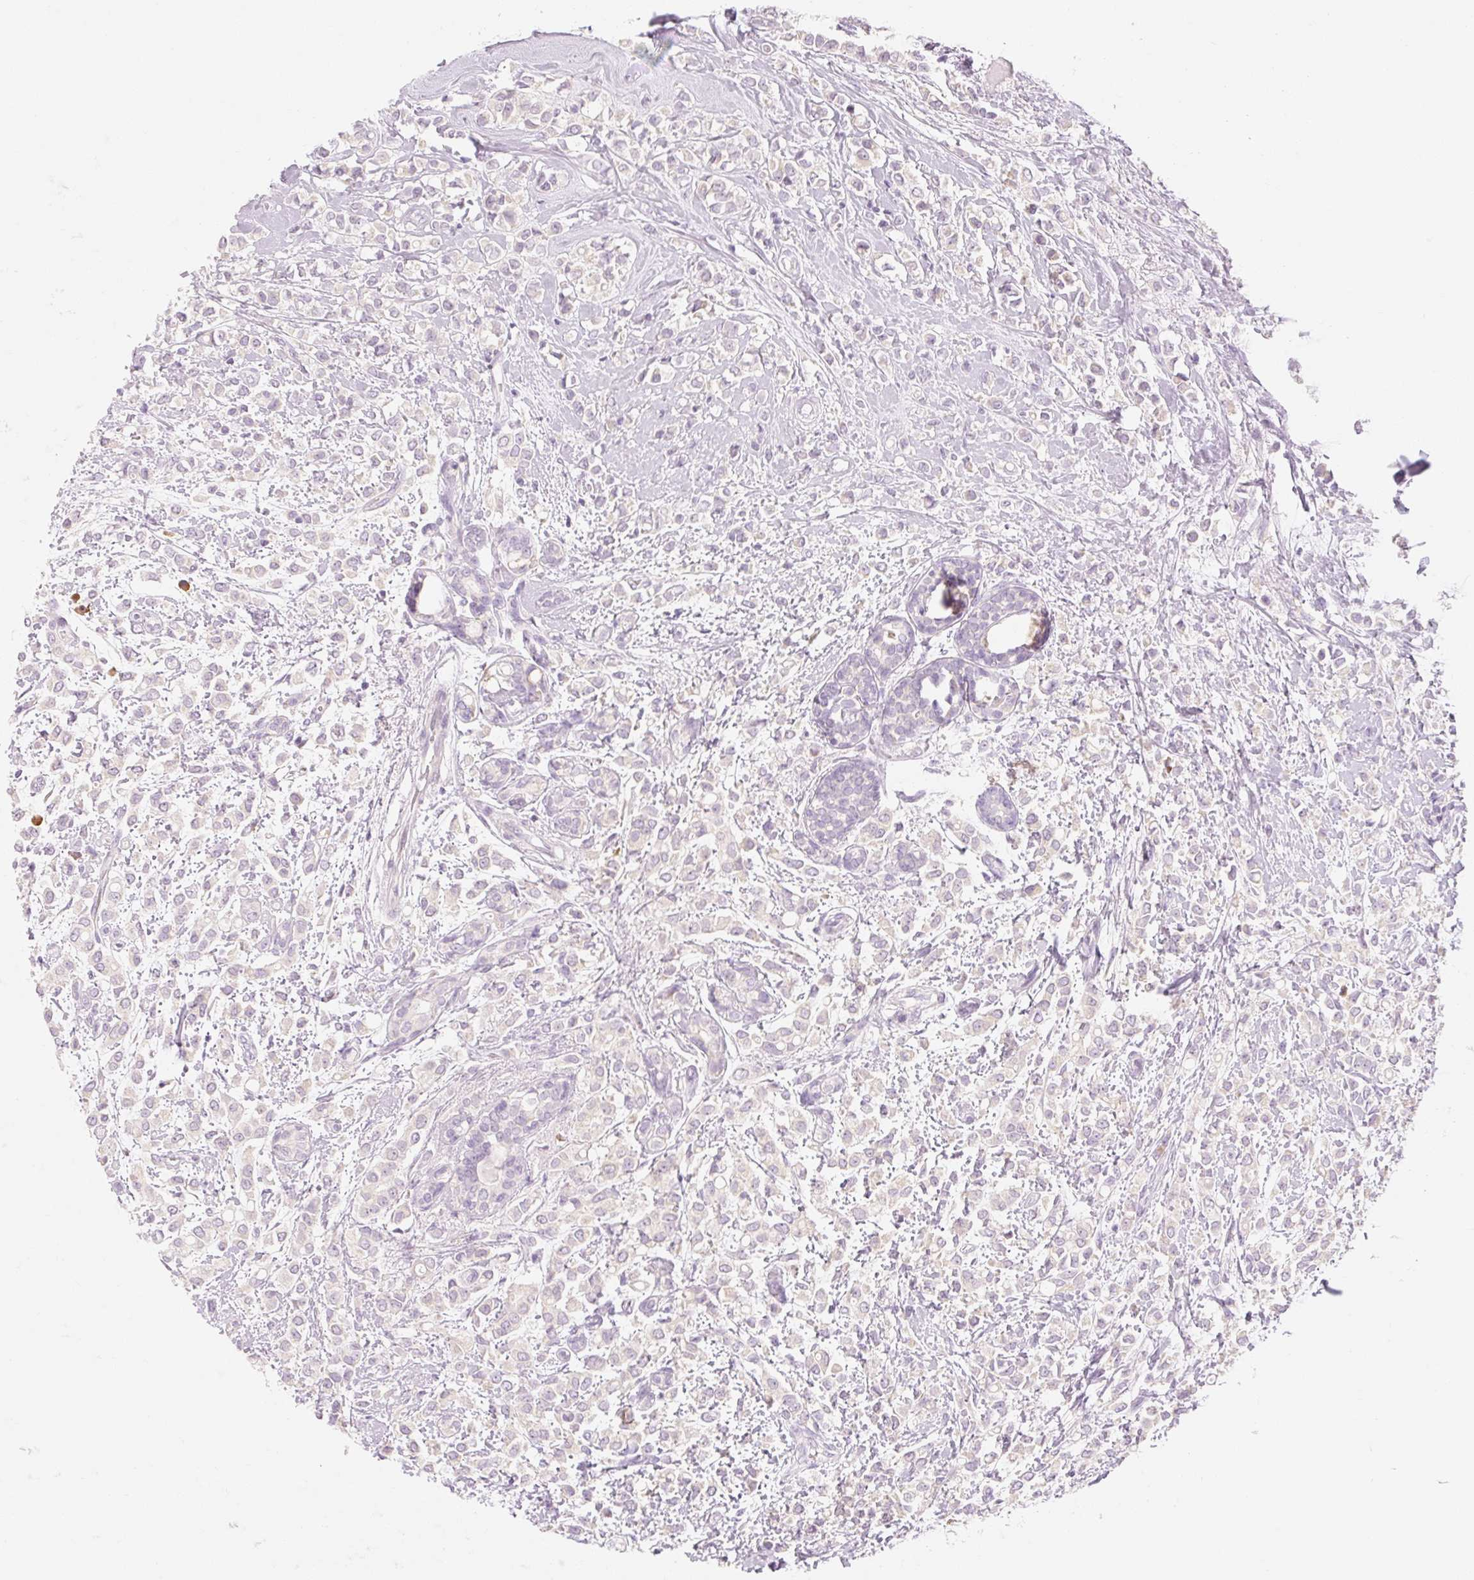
{"staining": {"intensity": "weak", "quantity": "<25%", "location": "cytoplasmic/membranous"}, "tissue": "breast cancer", "cell_type": "Tumor cells", "image_type": "cancer", "snomed": [{"axis": "morphology", "description": "Lobular carcinoma"}, {"axis": "topography", "description": "Breast"}], "caption": "DAB (3,3'-diaminobenzidine) immunohistochemical staining of breast cancer demonstrates no significant staining in tumor cells.", "gene": "MYO1D", "patient": {"sex": "female", "age": 68}}